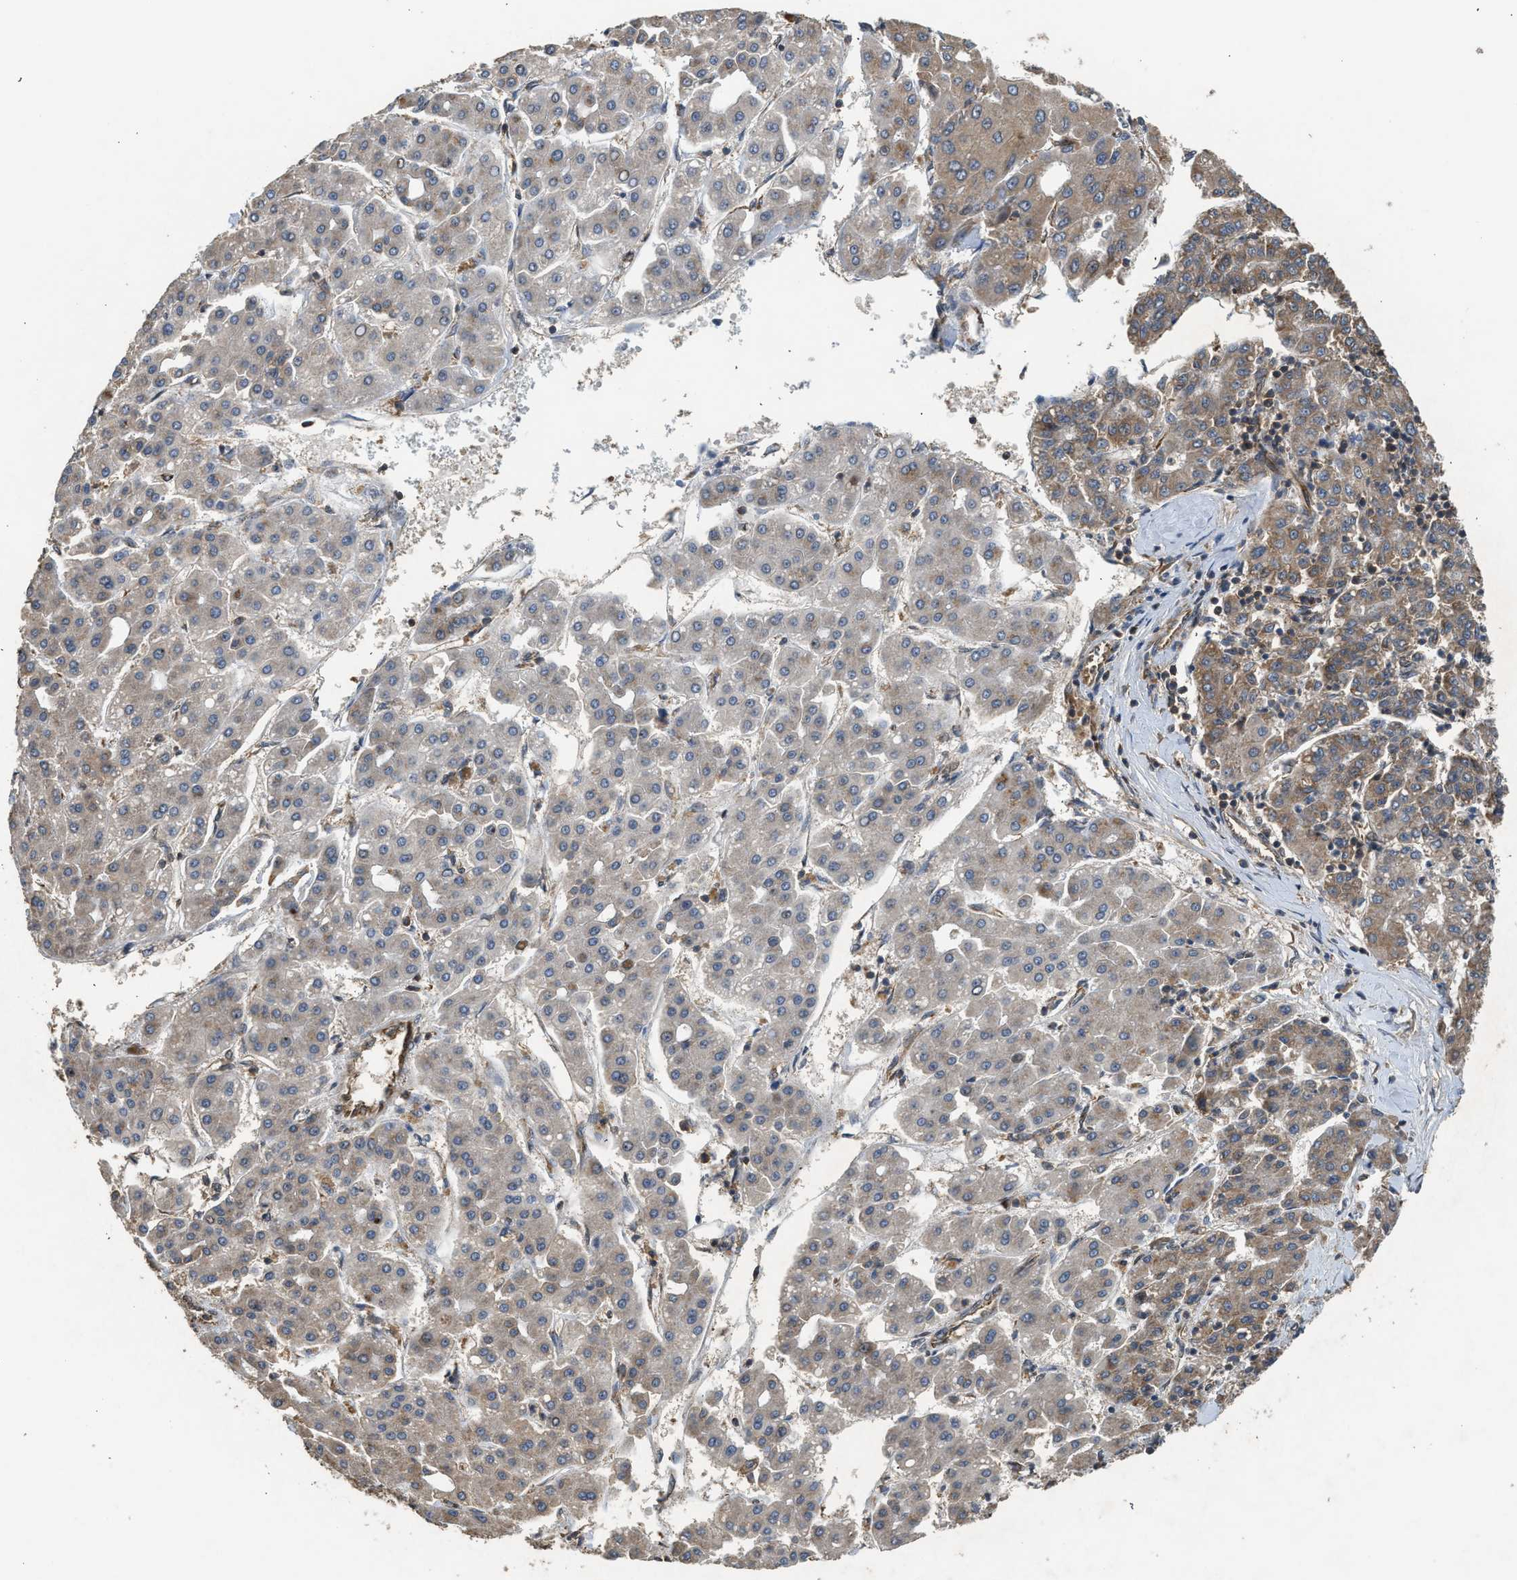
{"staining": {"intensity": "moderate", "quantity": "<25%", "location": "cytoplasmic/membranous"}, "tissue": "liver cancer", "cell_type": "Tumor cells", "image_type": "cancer", "snomed": [{"axis": "morphology", "description": "Carcinoma, Hepatocellular, NOS"}, {"axis": "topography", "description": "Liver"}], "caption": "Approximately <25% of tumor cells in liver hepatocellular carcinoma show moderate cytoplasmic/membranous protein expression as visualized by brown immunohistochemical staining.", "gene": "HIP1R", "patient": {"sex": "male", "age": 65}}